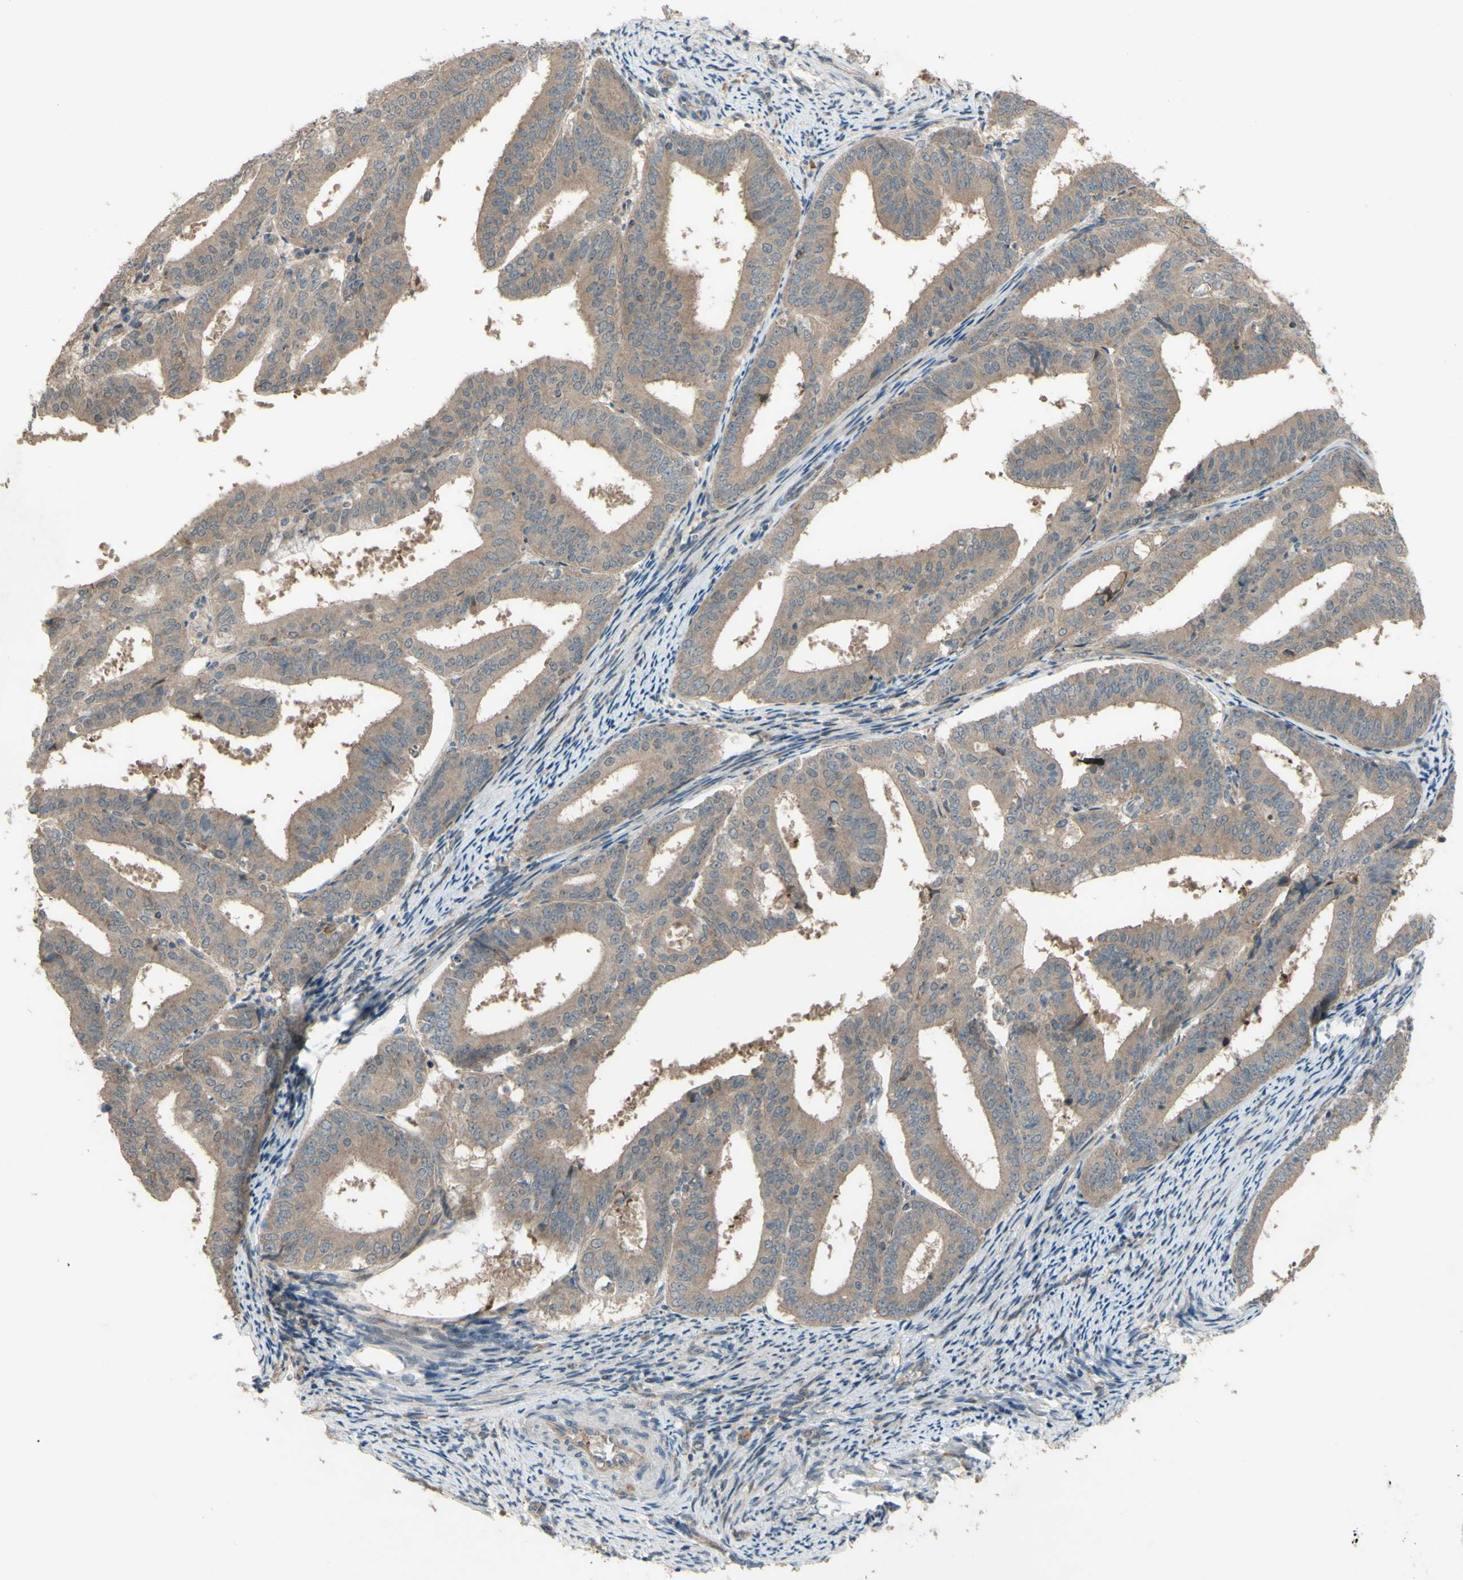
{"staining": {"intensity": "weak", "quantity": ">75%", "location": "cytoplasmic/membranous"}, "tissue": "endometrial cancer", "cell_type": "Tumor cells", "image_type": "cancer", "snomed": [{"axis": "morphology", "description": "Adenocarcinoma, NOS"}, {"axis": "topography", "description": "Endometrium"}], "caption": "This is an image of IHC staining of endometrial cancer (adenocarcinoma), which shows weak positivity in the cytoplasmic/membranous of tumor cells.", "gene": "SHROOM4", "patient": {"sex": "female", "age": 63}}